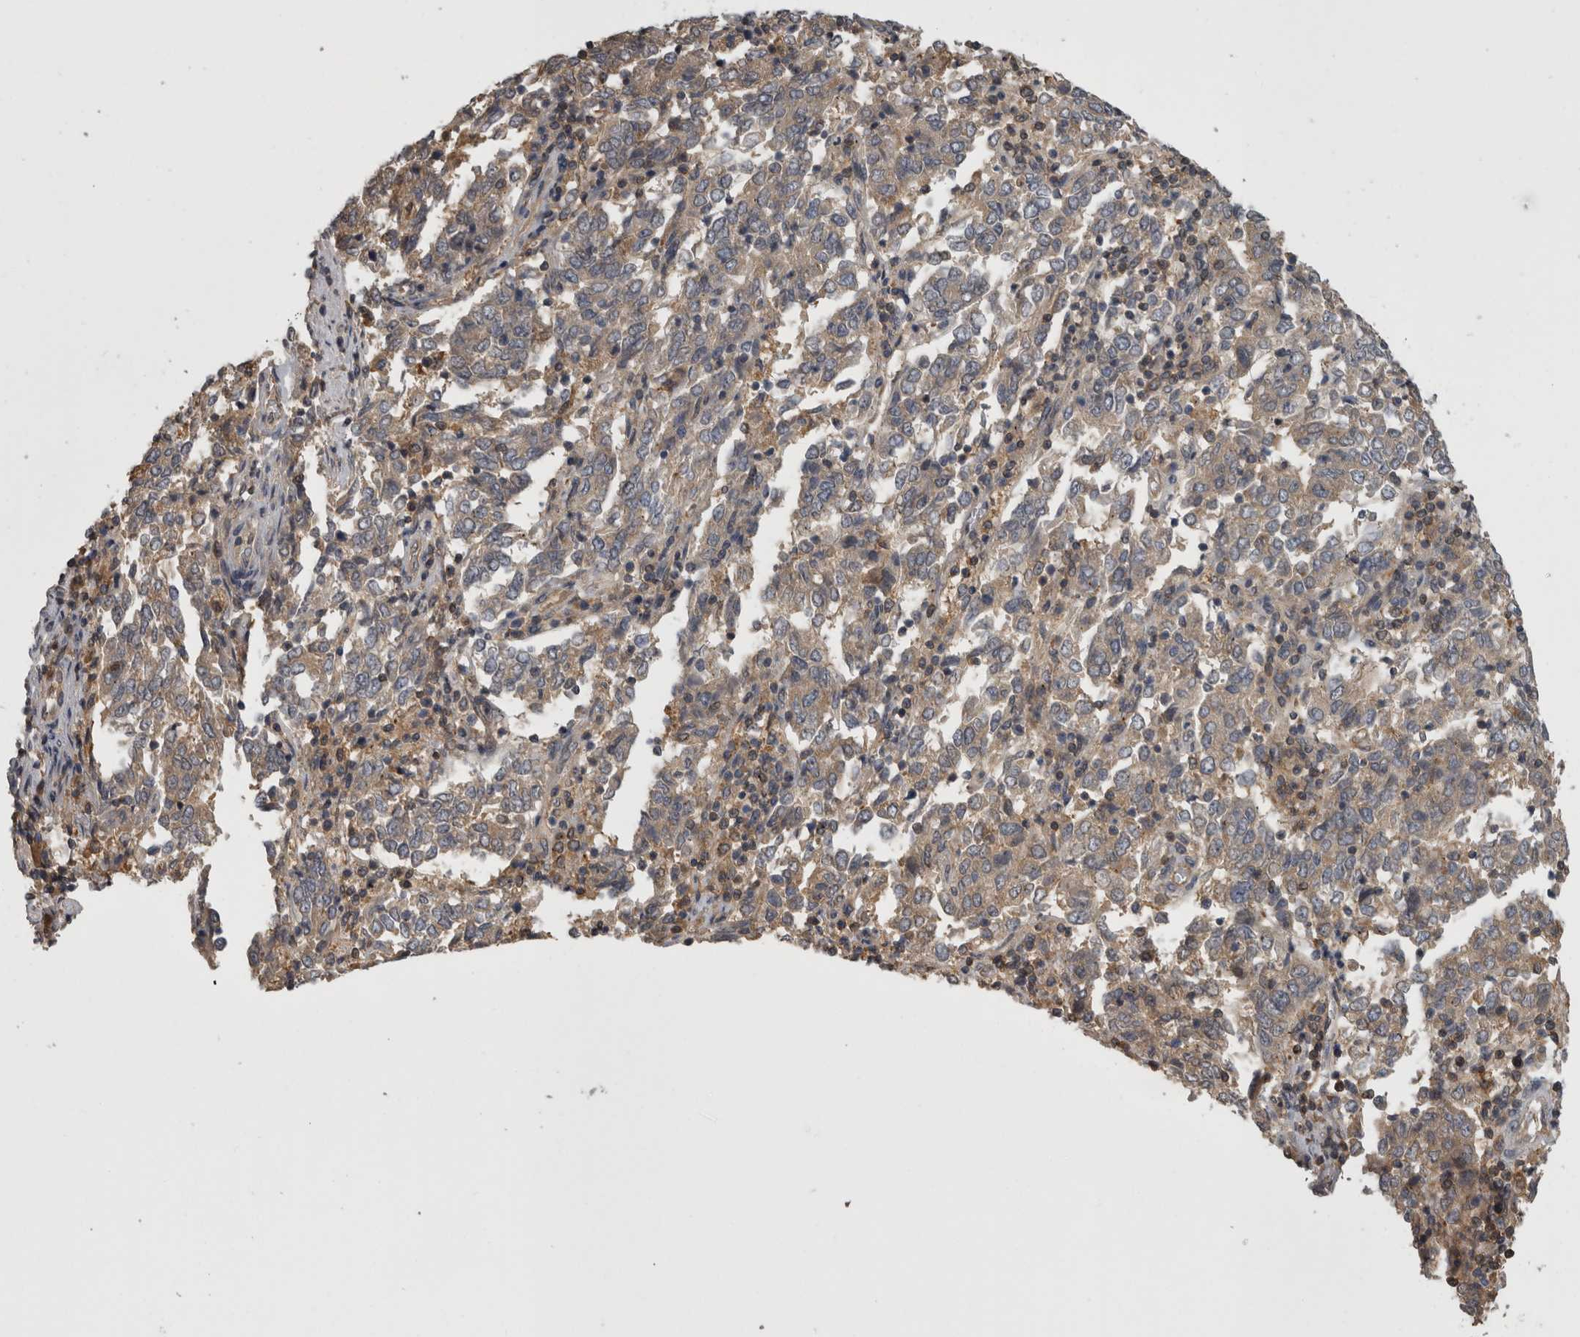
{"staining": {"intensity": "weak", "quantity": "25%-75%", "location": "cytoplasmic/membranous"}, "tissue": "endometrial cancer", "cell_type": "Tumor cells", "image_type": "cancer", "snomed": [{"axis": "morphology", "description": "Adenocarcinoma, NOS"}, {"axis": "topography", "description": "Endometrium"}], "caption": "Endometrial adenocarcinoma stained for a protein (brown) demonstrates weak cytoplasmic/membranous positive positivity in about 25%-75% of tumor cells.", "gene": "APRT", "patient": {"sex": "female", "age": 80}}